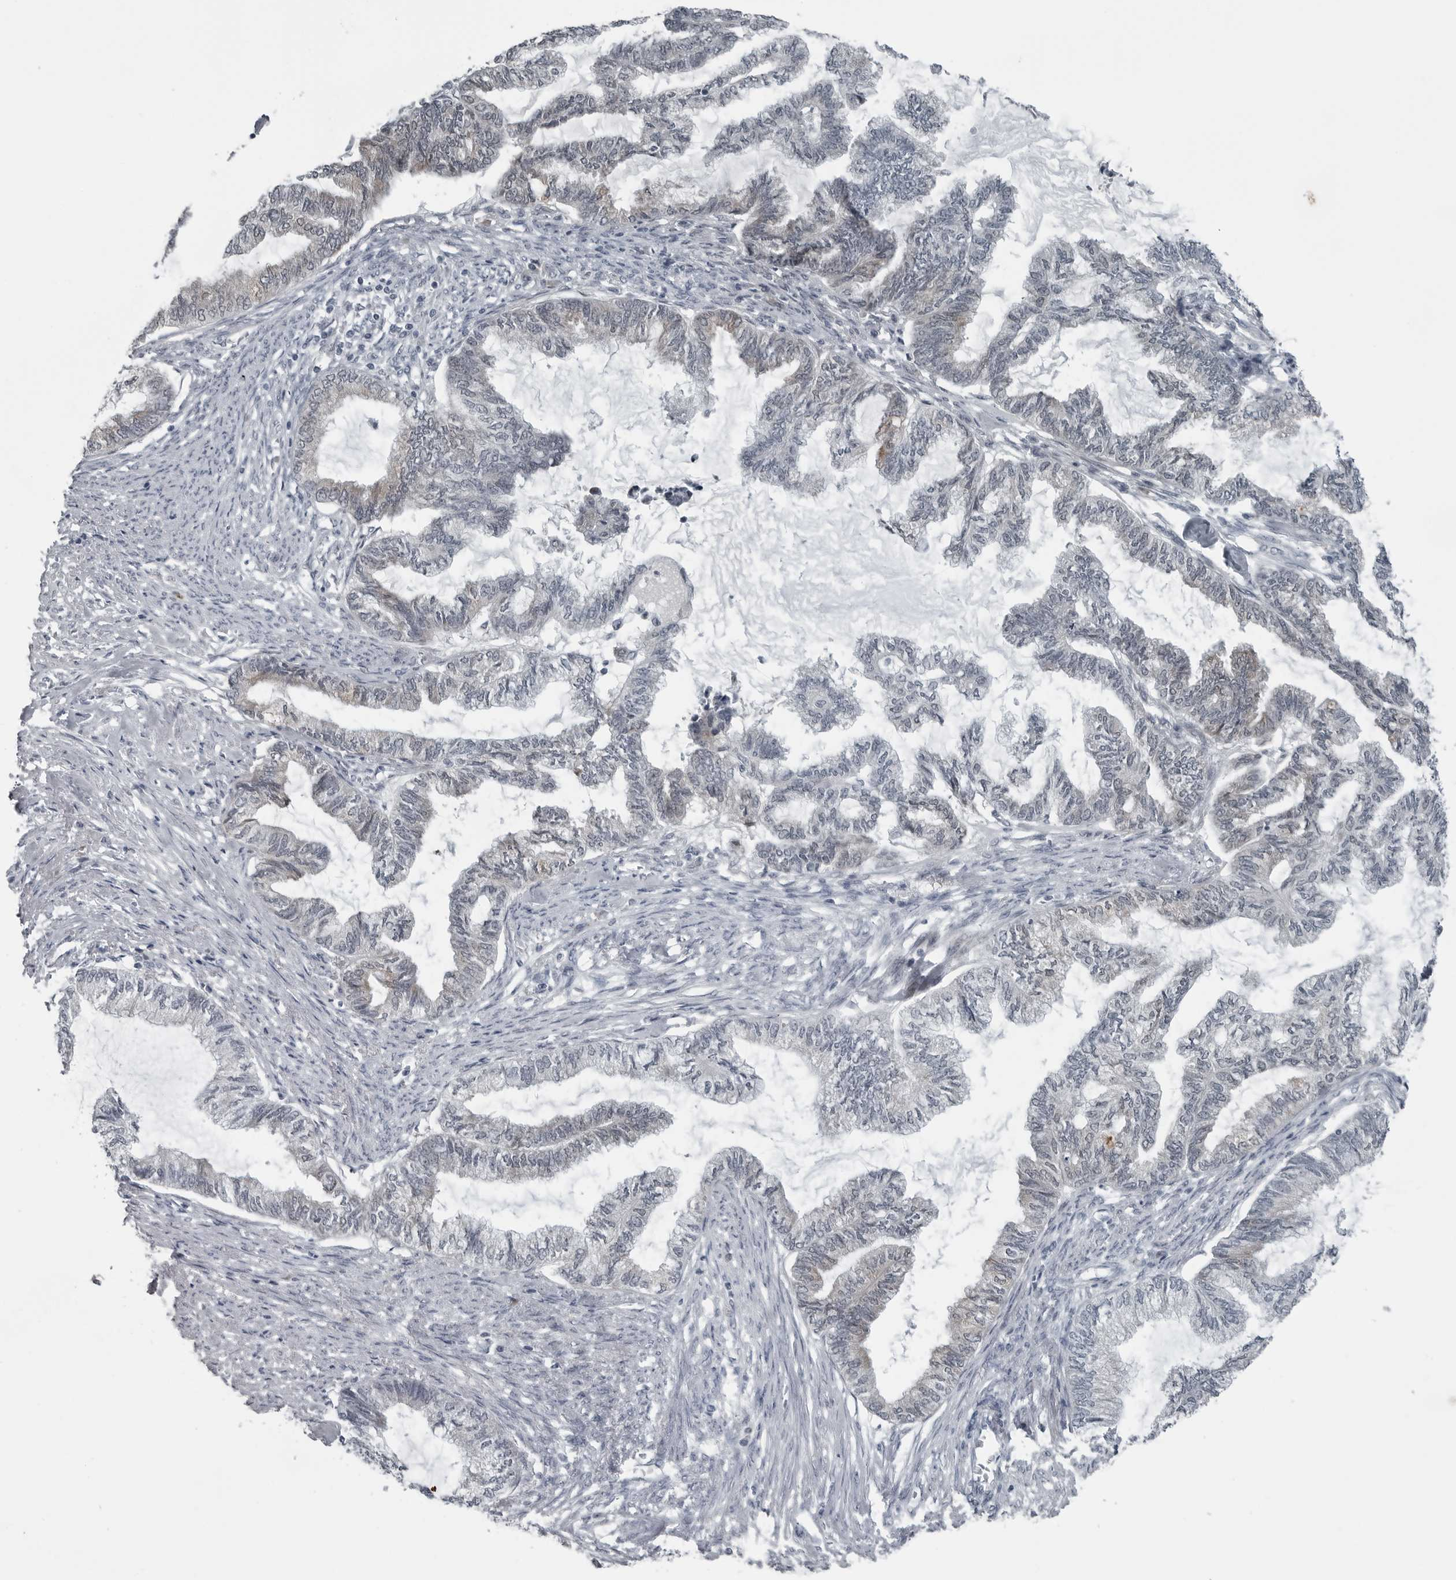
{"staining": {"intensity": "negative", "quantity": "none", "location": "none"}, "tissue": "endometrial cancer", "cell_type": "Tumor cells", "image_type": "cancer", "snomed": [{"axis": "morphology", "description": "Adenocarcinoma, NOS"}, {"axis": "topography", "description": "Endometrium"}], "caption": "Tumor cells show no significant positivity in adenocarcinoma (endometrial).", "gene": "DNAAF11", "patient": {"sex": "female", "age": 86}}